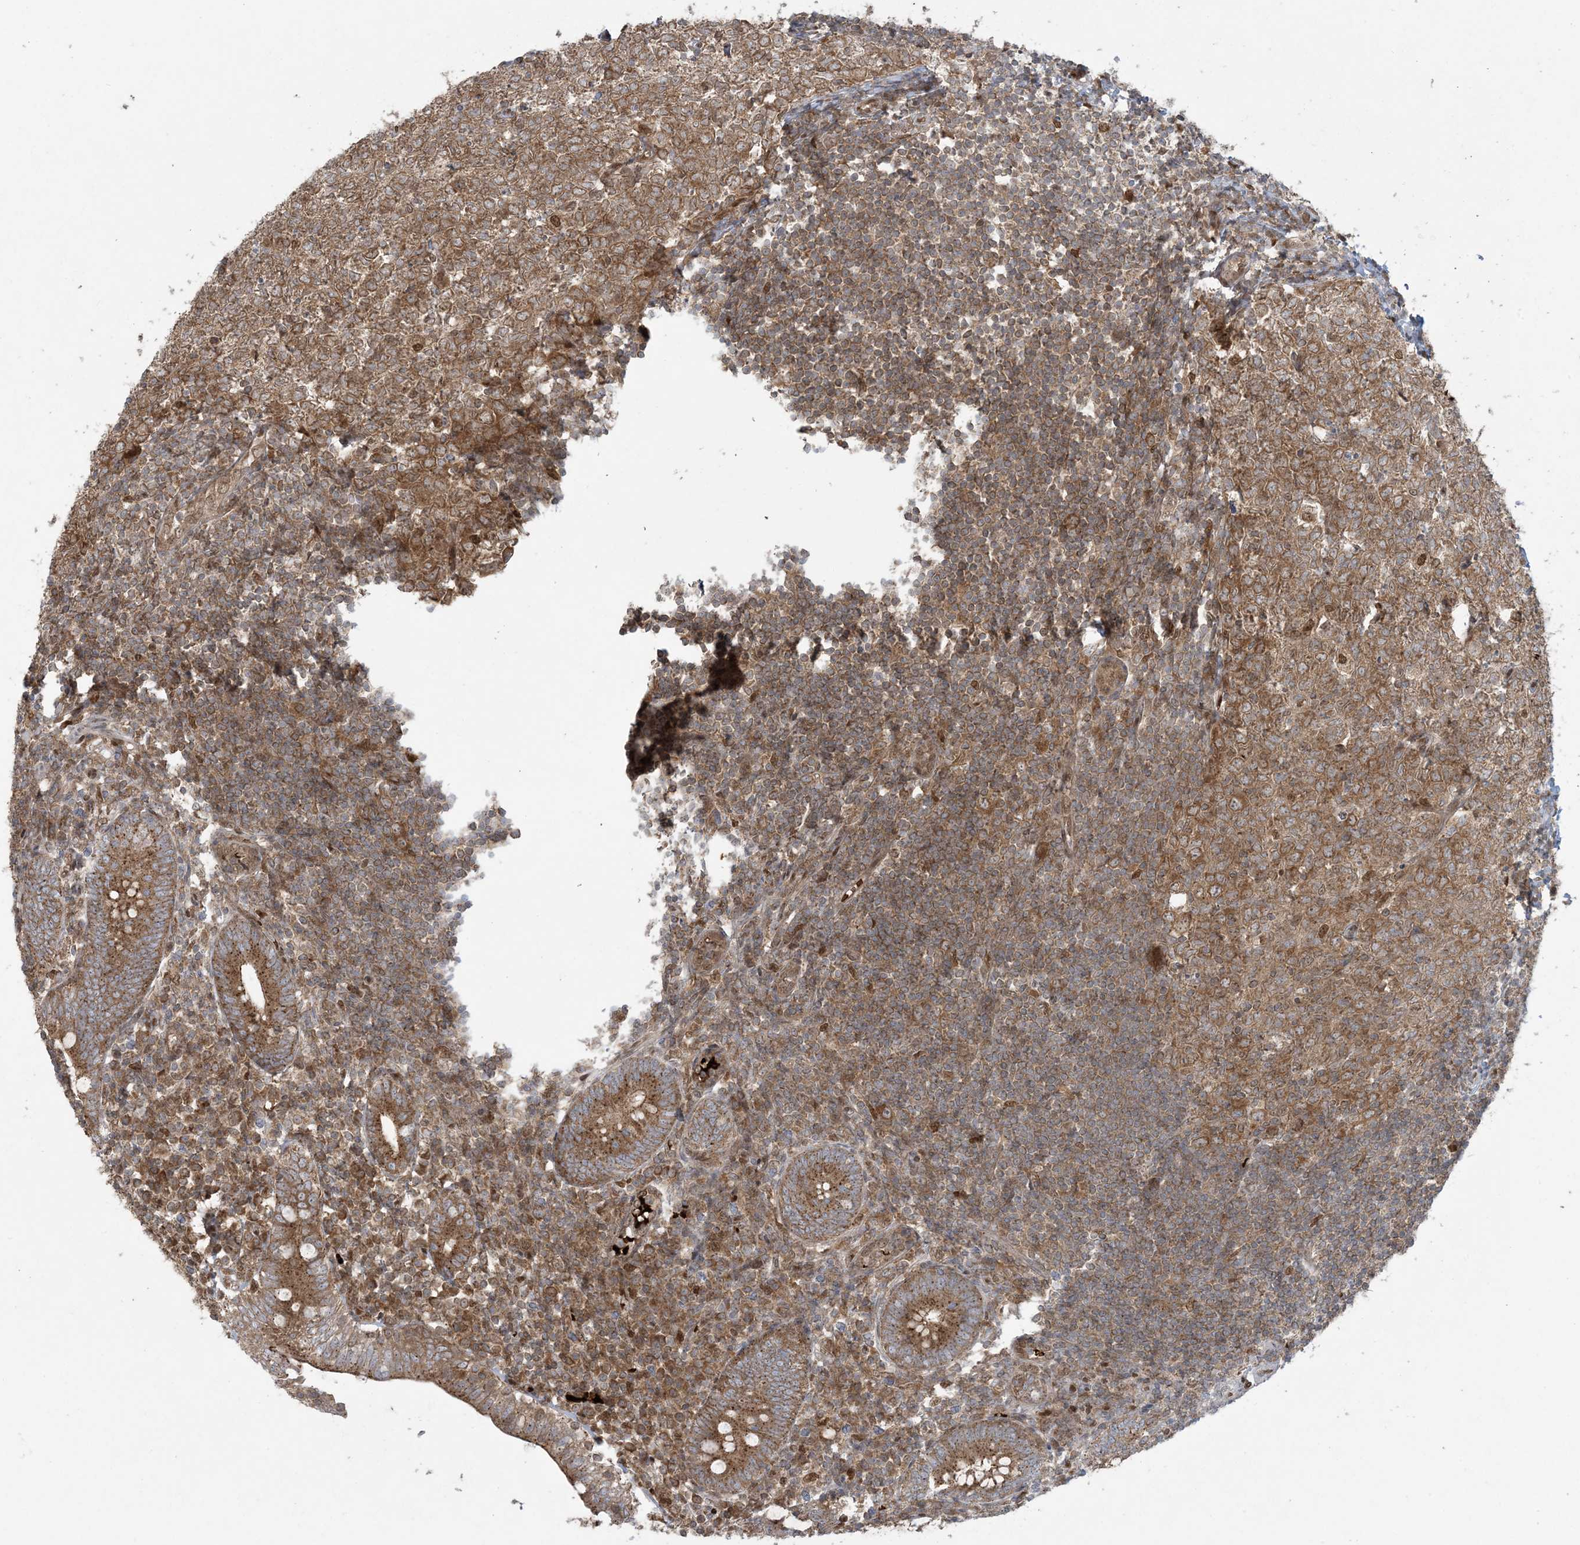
{"staining": {"intensity": "strong", "quantity": ">75%", "location": "cytoplasmic/membranous"}, "tissue": "appendix", "cell_type": "Glandular cells", "image_type": "normal", "snomed": [{"axis": "morphology", "description": "Normal tissue, NOS"}, {"axis": "topography", "description": "Appendix"}], "caption": "Immunohistochemistry staining of benign appendix, which displays high levels of strong cytoplasmic/membranous positivity in about >75% of glandular cells indicating strong cytoplasmic/membranous protein expression. The staining was performed using DAB (3,3'-diaminobenzidine) (brown) for protein detection and nuclei were counterstained in hematoxylin (blue).", "gene": "ABCF3", "patient": {"sex": "male", "age": 14}}